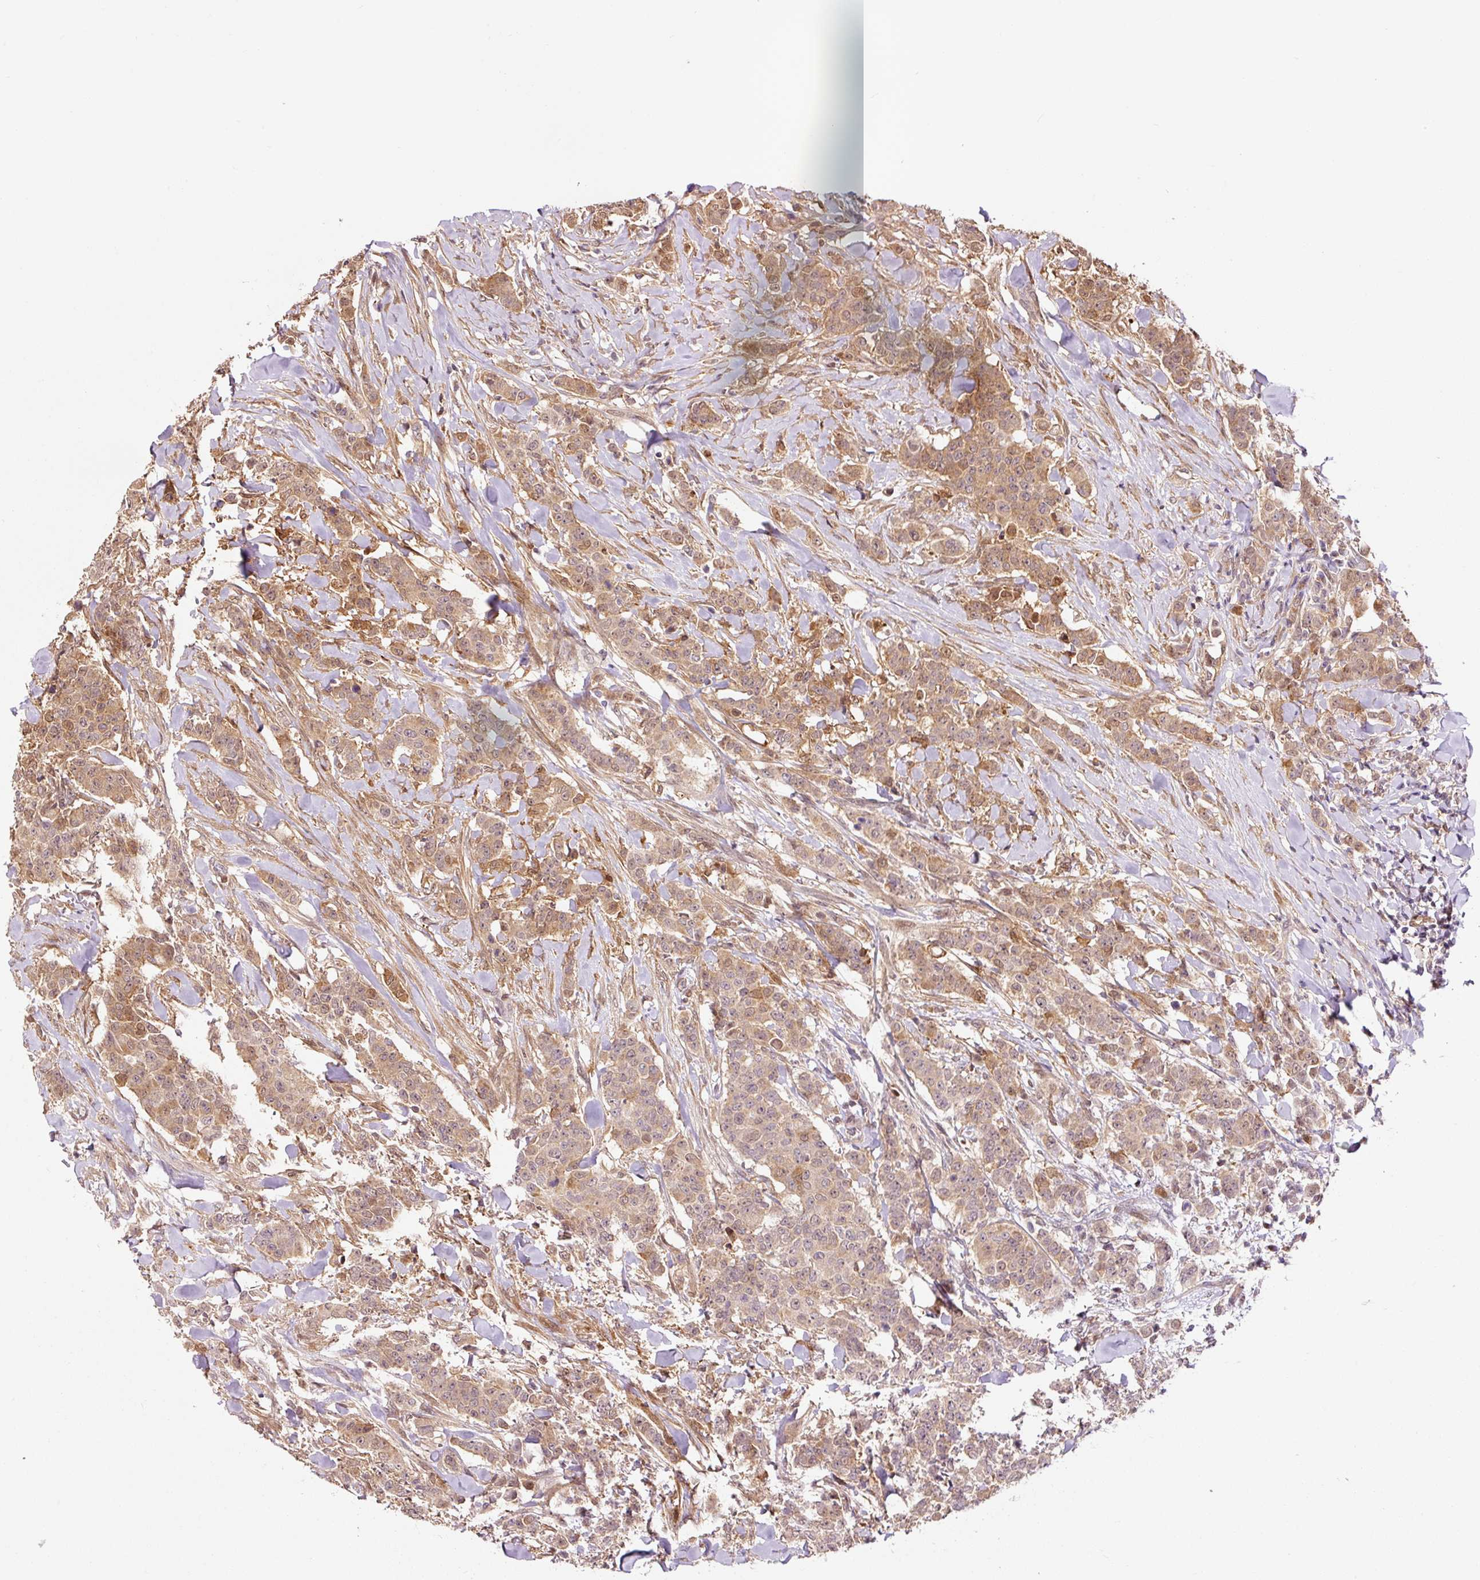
{"staining": {"intensity": "moderate", "quantity": ">75%", "location": "cytoplasmic/membranous,nuclear"}, "tissue": "breast cancer", "cell_type": "Tumor cells", "image_type": "cancer", "snomed": [{"axis": "morphology", "description": "Duct carcinoma"}, {"axis": "topography", "description": "Breast"}], "caption": "Protein positivity by immunohistochemistry demonstrates moderate cytoplasmic/membranous and nuclear positivity in about >75% of tumor cells in breast cancer.", "gene": "FBXL14", "patient": {"sex": "female", "age": 40}}